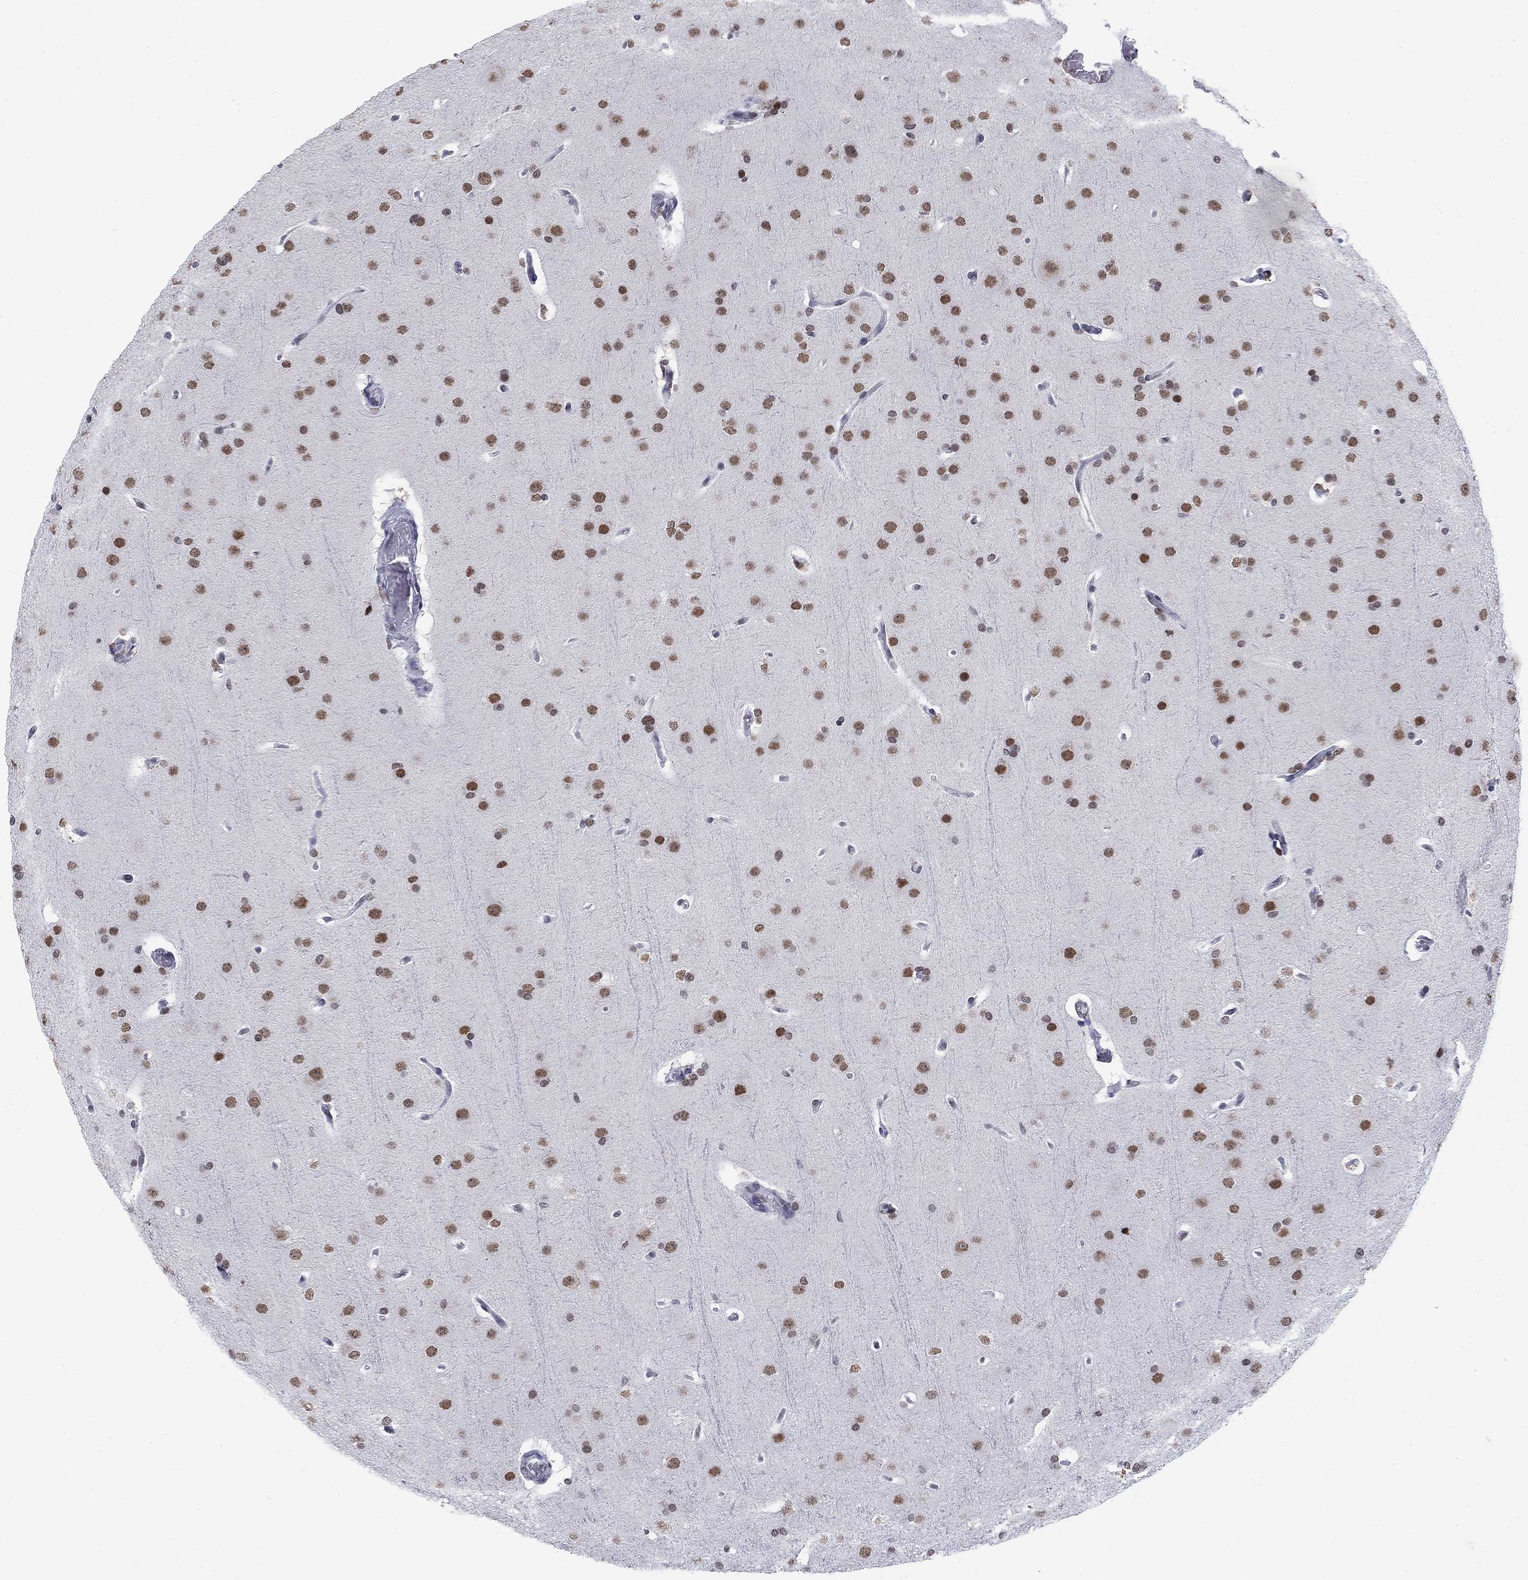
{"staining": {"intensity": "strong", "quantity": ">75%", "location": "nuclear"}, "tissue": "glioma", "cell_type": "Tumor cells", "image_type": "cancer", "snomed": [{"axis": "morphology", "description": "Glioma, malignant, Low grade"}, {"axis": "topography", "description": "Brain"}], "caption": "Tumor cells reveal high levels of strong nuclear staining in approximately >75% of cells in human malignant glioma (low-grade).", "gene": "NPAS3", "patient": {"sex": "male", "age": 41}}